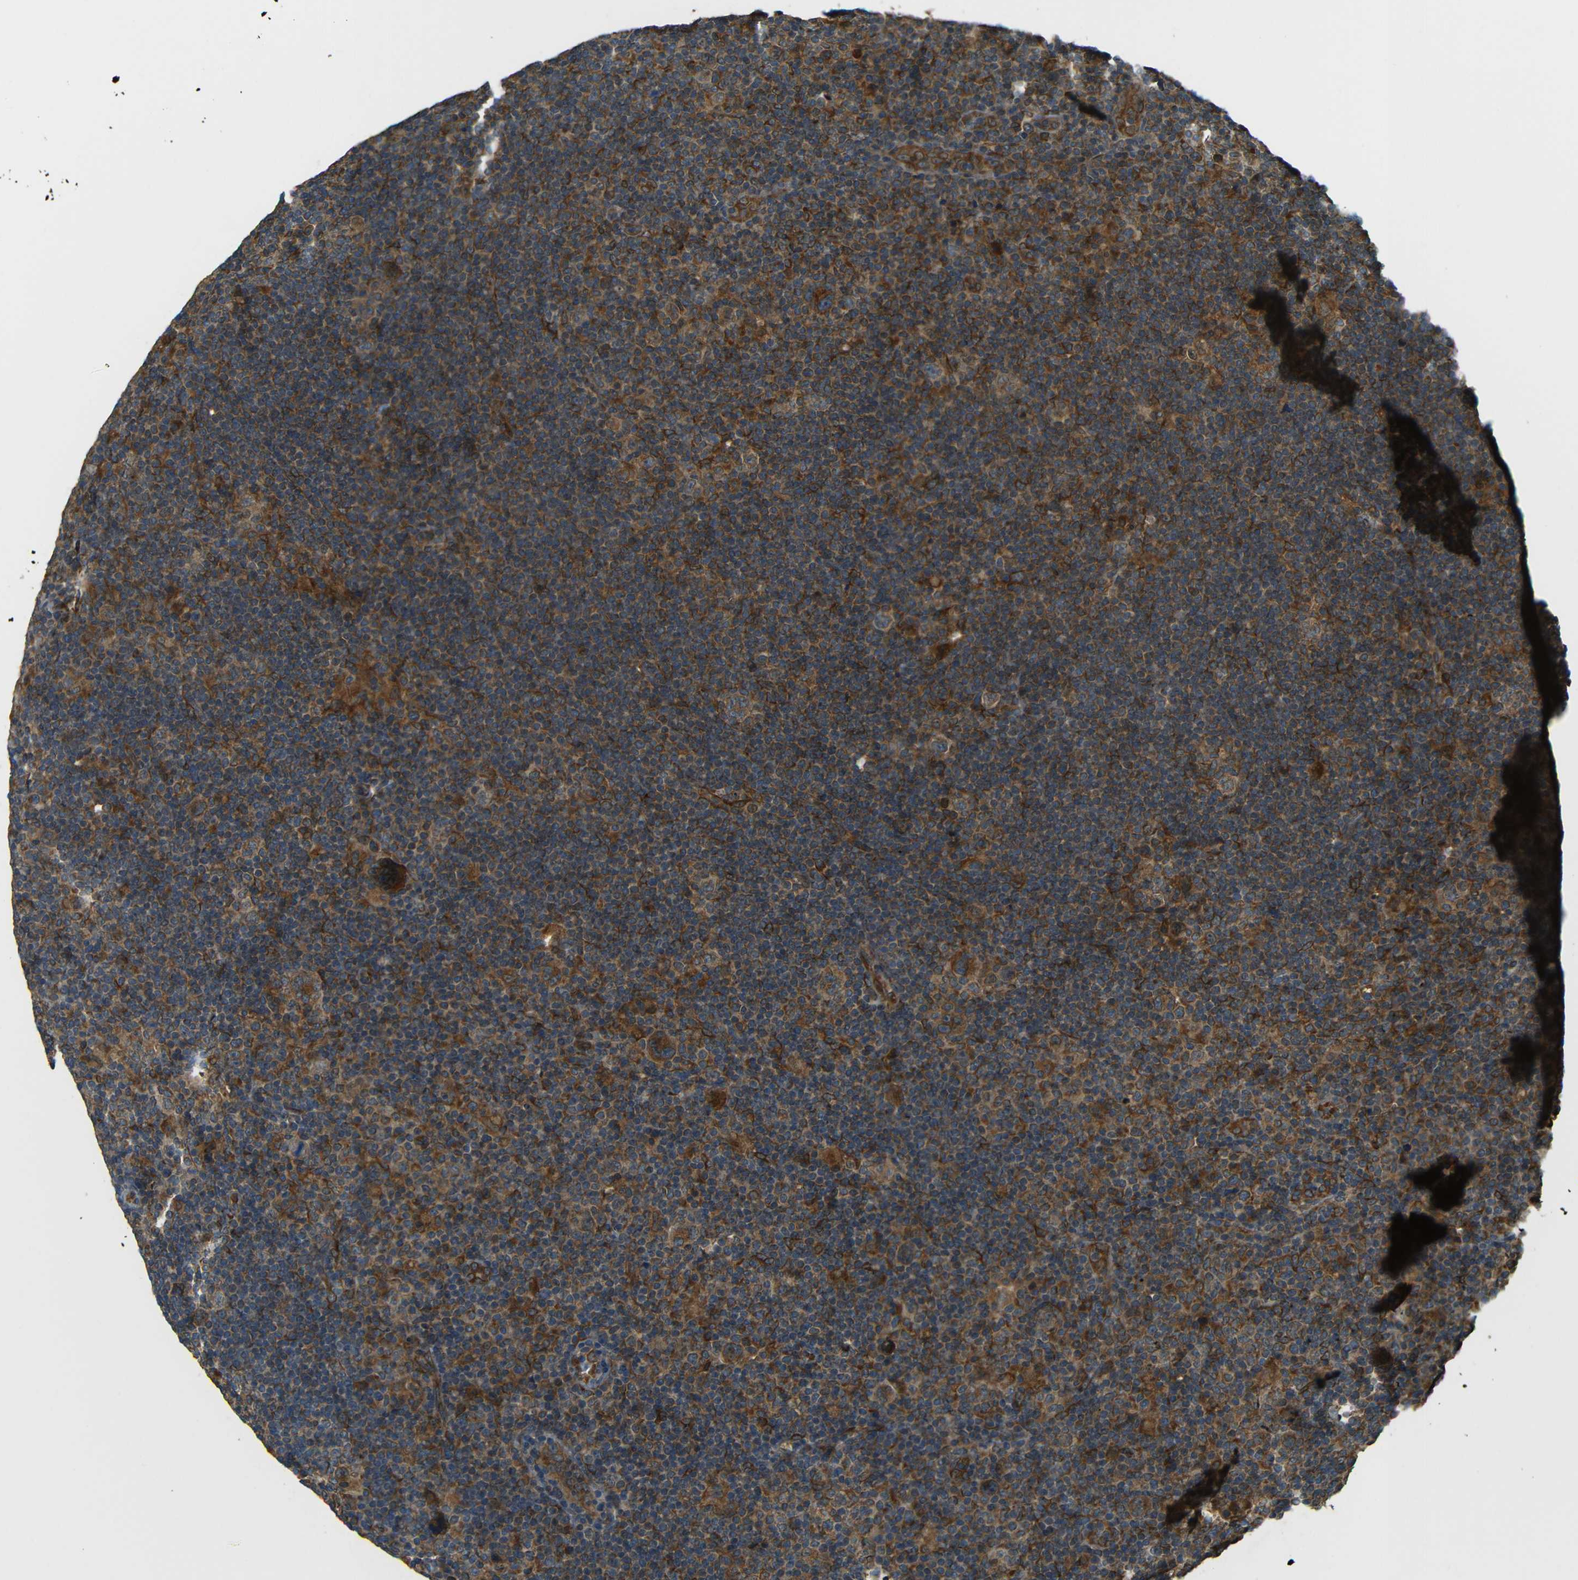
{"staining": {"intensity": "strong", "quantity": ">75%", "location": "cytoplasmic/membranous"}, "tissue": "lymphoma", "cell_type": "Tumor cells", "image_type": "cancer", "snomed": [{"axis": "morphology", "description": "Hodgkin's disease, NOS"}, {"axis": "topography", "description": "Lymph node"}], "caption": "Hodgkin's disease stained for a protein (brown) displays strong cytoplasmic/membranous positive positivity in about >75% of tumor cells.", "gene": "VAPB", "patient": {"sex": "female", "age": 57}}